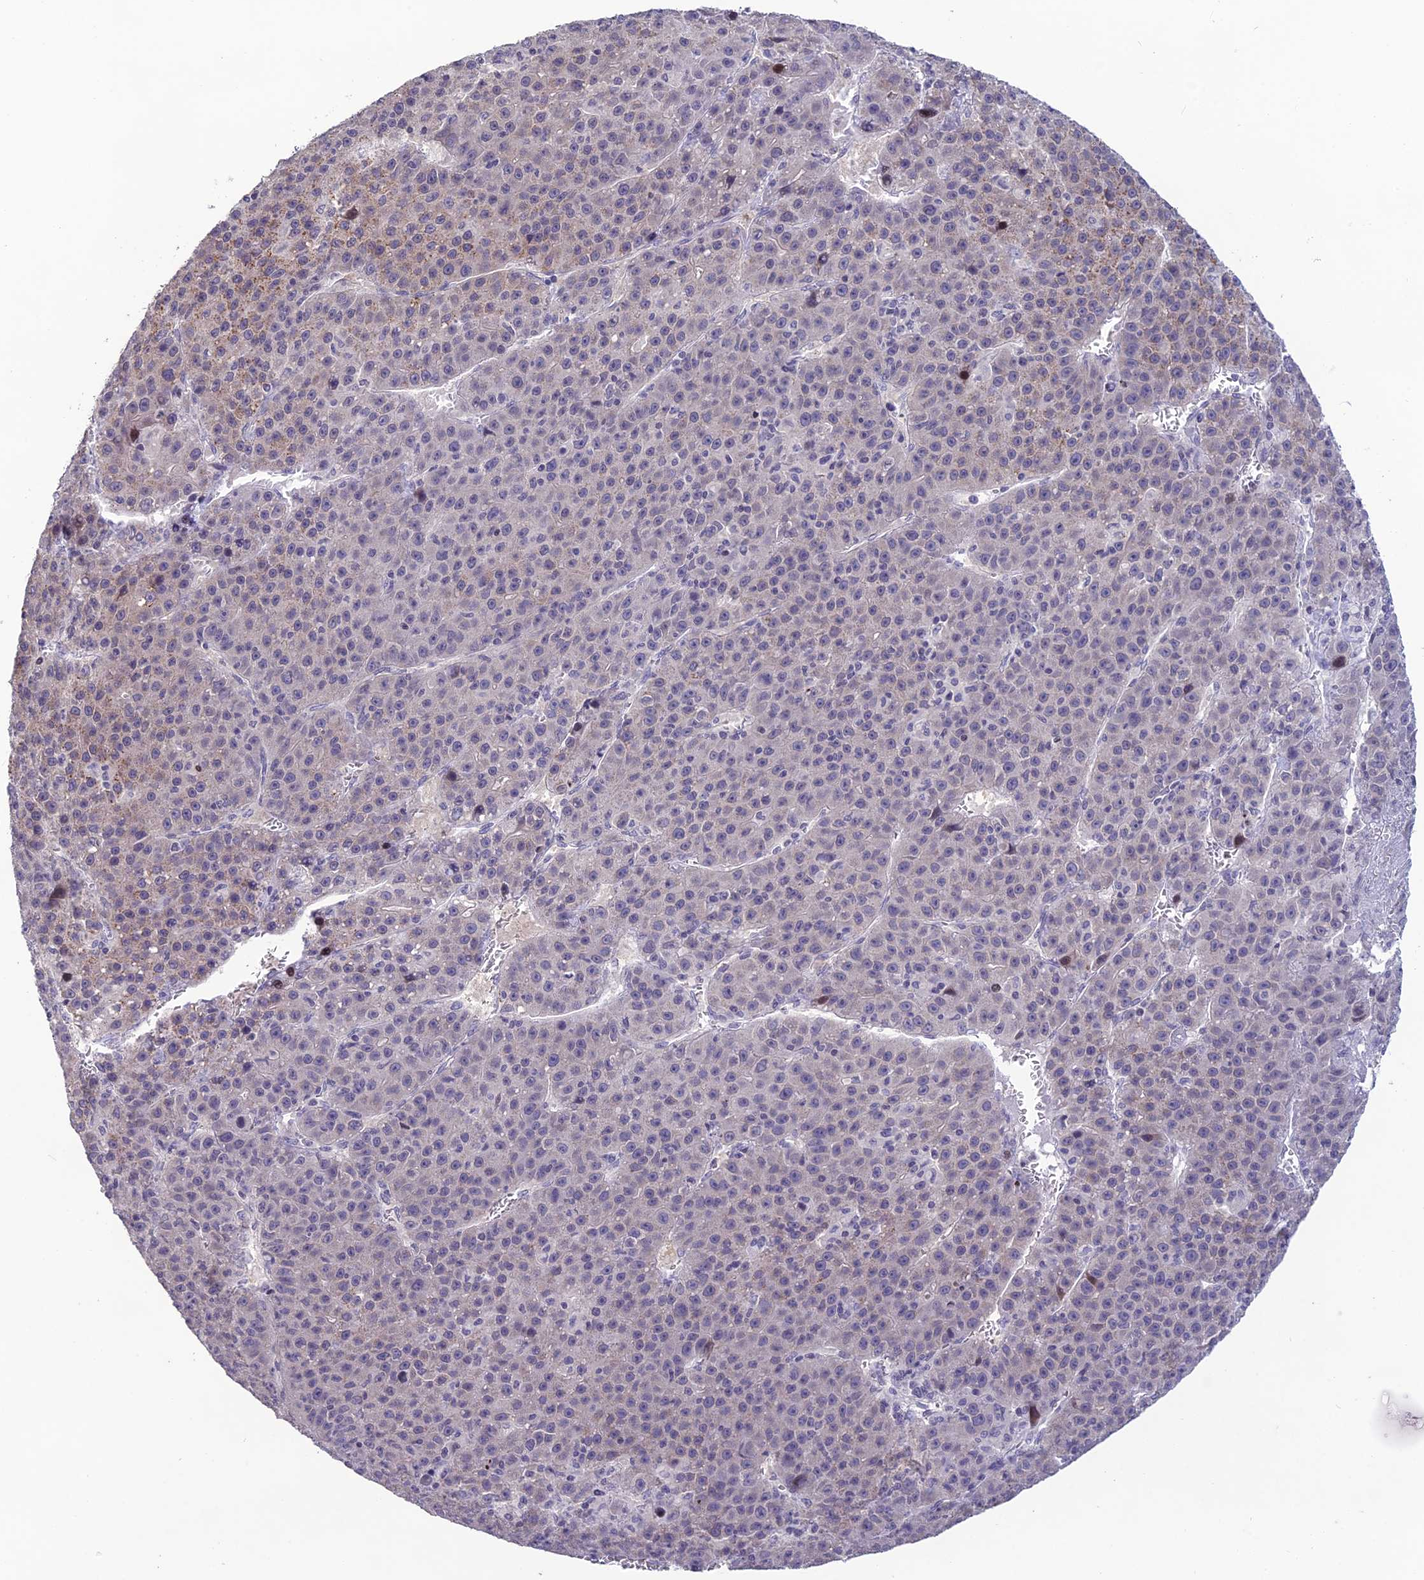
{"staining": {"intensity": "weak", "quantity": "<25%", "location": "cytoplasmic/membranous"}, "tissue": "liver cancer", "cell_type": "Tumor cells", "image_type": "cancer", "snomed": [{"axis": "morphology", "description": "Carcinoma, Hepatocellular, NOS"}, {"axis": "topography", "description": "Liver"}], "caption": "DAB (3,3'-diaminobenzidine) immunohistochemical staining of liver cancer (hepatocellular carcinoma) reveals no significant positivity in tumor cells. (Immunohistochemistry (ihc), brightfield microscopy, high magnification).", "gene": "TMEM134", "patient": {"sex": "female", "age": 53}}